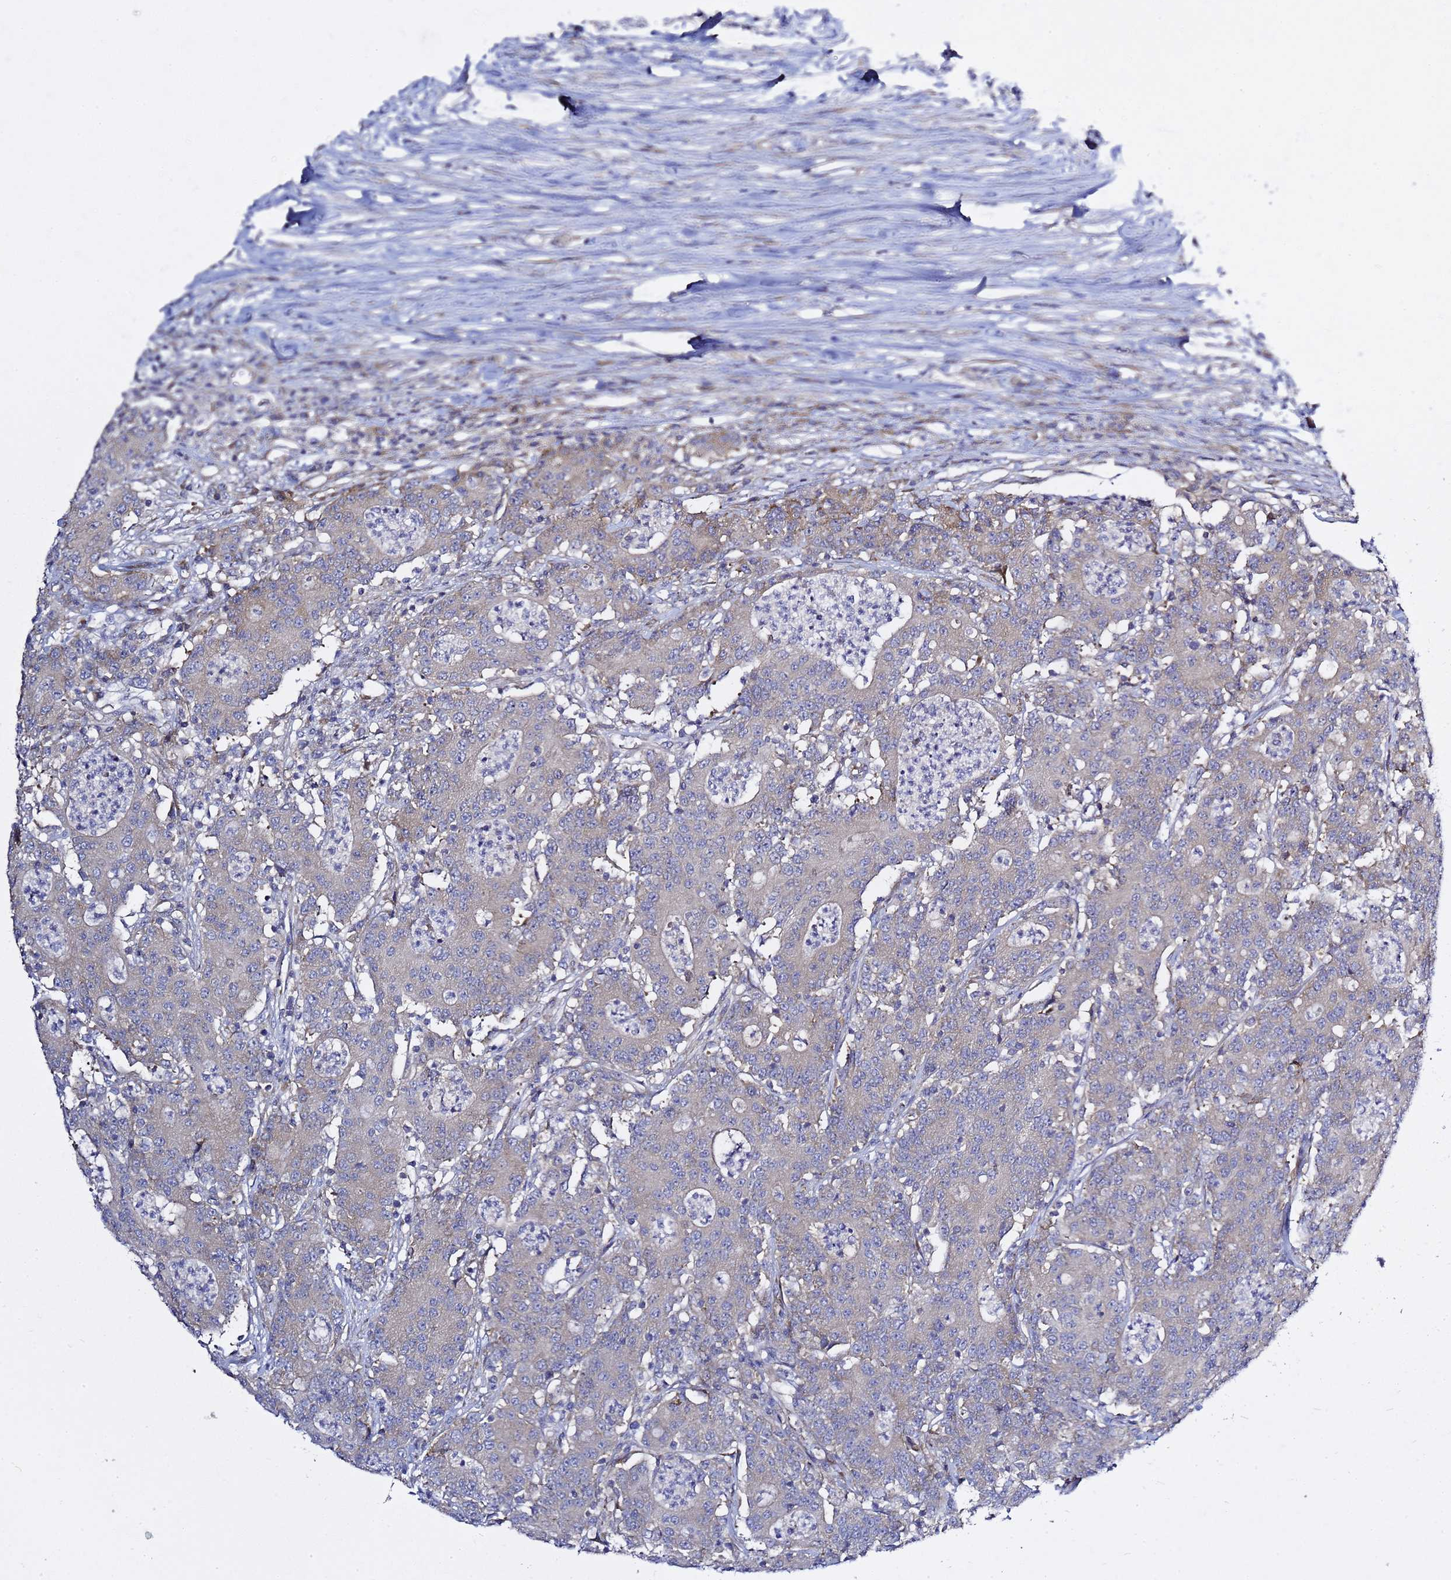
{"staining": {"intensity": "weak", "quantity": "<25%", "location": "cytoplasmic/membranous"}, "tissue": "colorectal cancer", "cell_type": "Tumor cells", "image_type": "cancer", "snomed": [{"axis": "morphology", "description": "Adenocarcinoma, NOS"}, {"axis": "topography", "description": "Colon"}], "caption": "IHC micrograph of colorectal cancer (adenocarcinoma) stained for a protein (brown), which reveals no expression in tumor cells. (DAB IHC visualized using brightfield microscopy, high magnification).", "gene": "MON1B", "patient": {"sex": "male", "age": 83}}